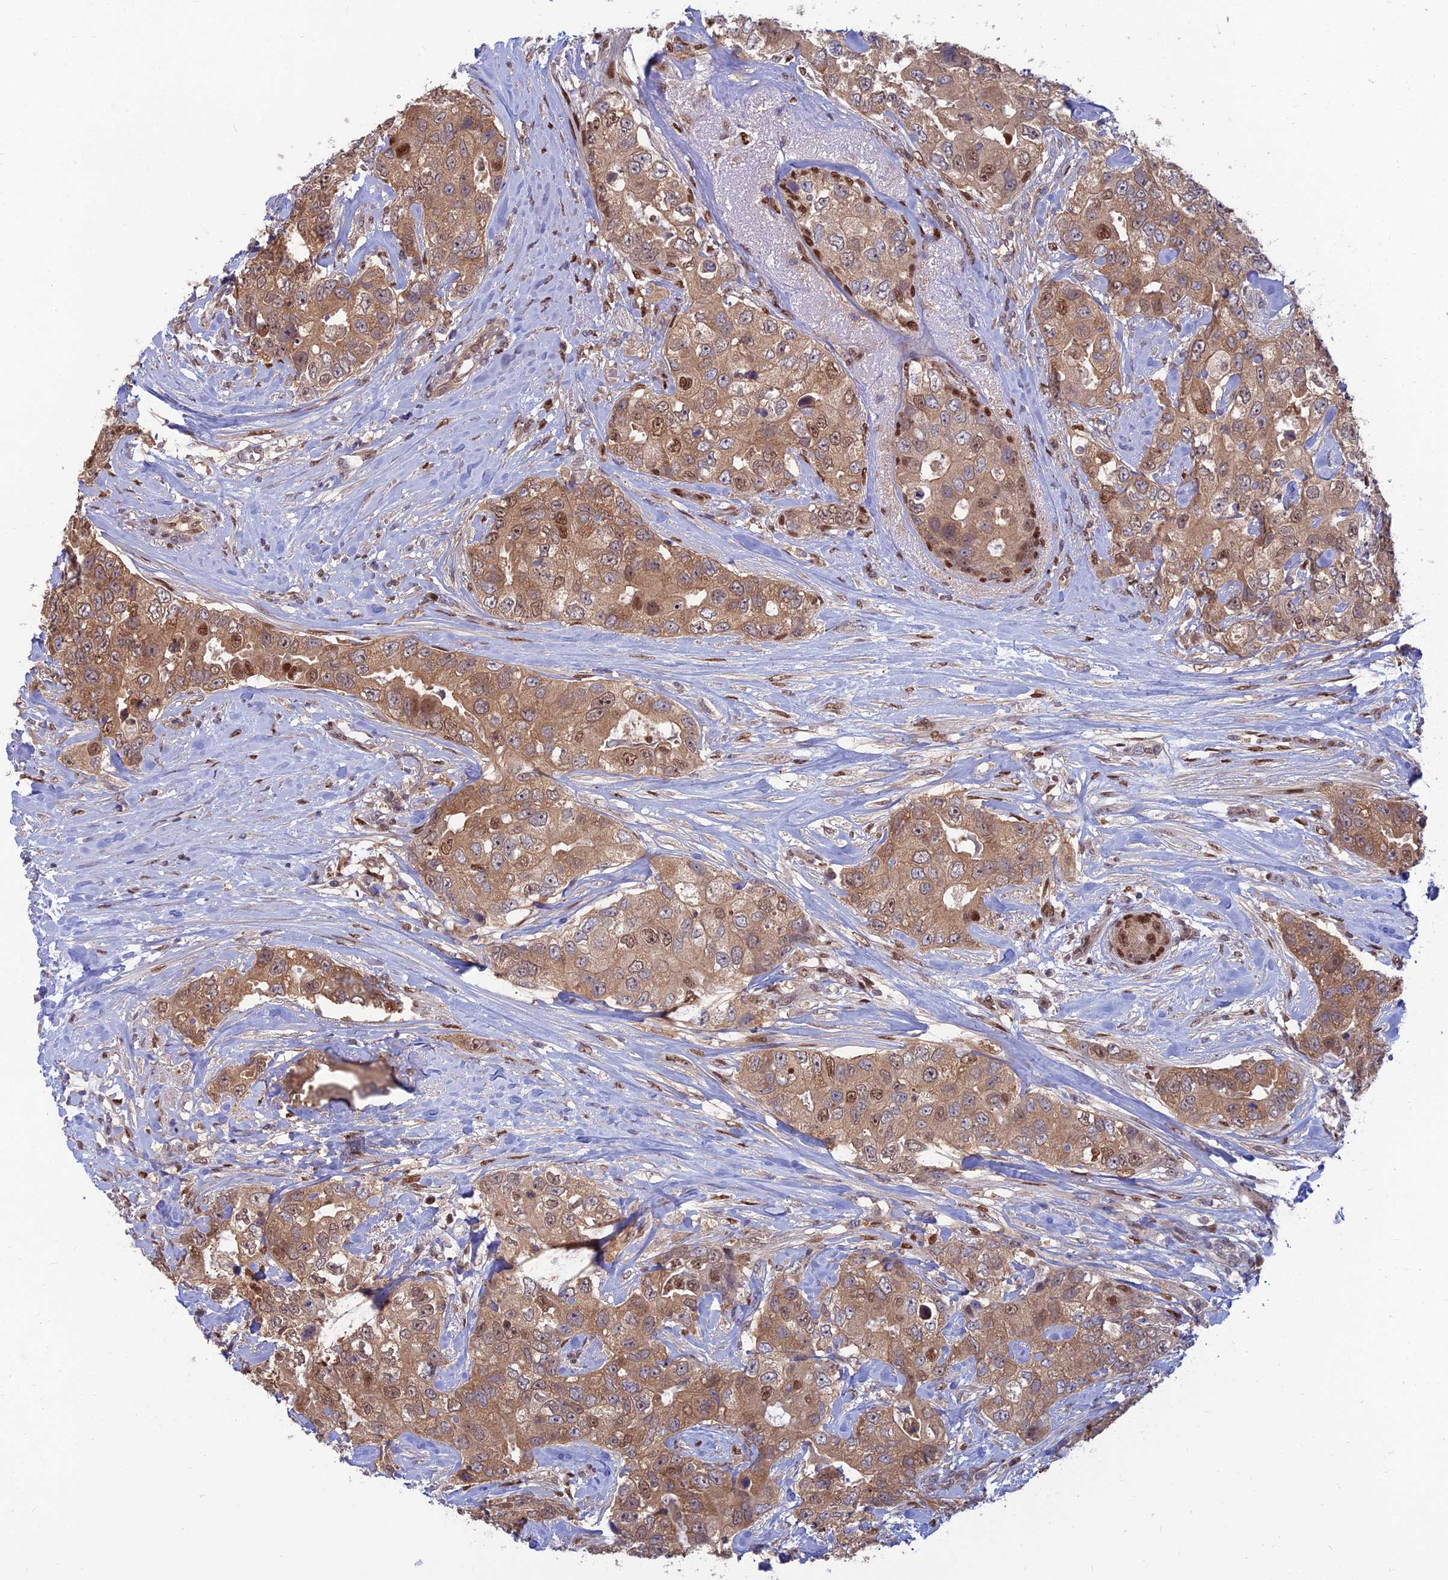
{"staining": {"intensity": "moderate", "quantity": ">75%", "location": "cytoplasmic/membranous,nuclear"}, "tissue": "breast cancer", "cell_type": "Tumor cells", "image_type": "cancer", "snomed": [{"axis": "morphology", "description": "Duct carcinoma"}, {"axis": "topography", "description": "Breast"}], "caption": "High-magnification brightfield microscopy of breast cancer (infiltrating ductal carcinoma) stained with DAB (3,3'-diaminobenzidine) (brown) and counterstained with hematoxylin (blue). tumor cells exhibit moderate cytoplasmic/membranous and nuclear expression is present in approximately>75% of cells.", "gene": "DNPEP", "patient": {"sex": "female", "age": 62}}